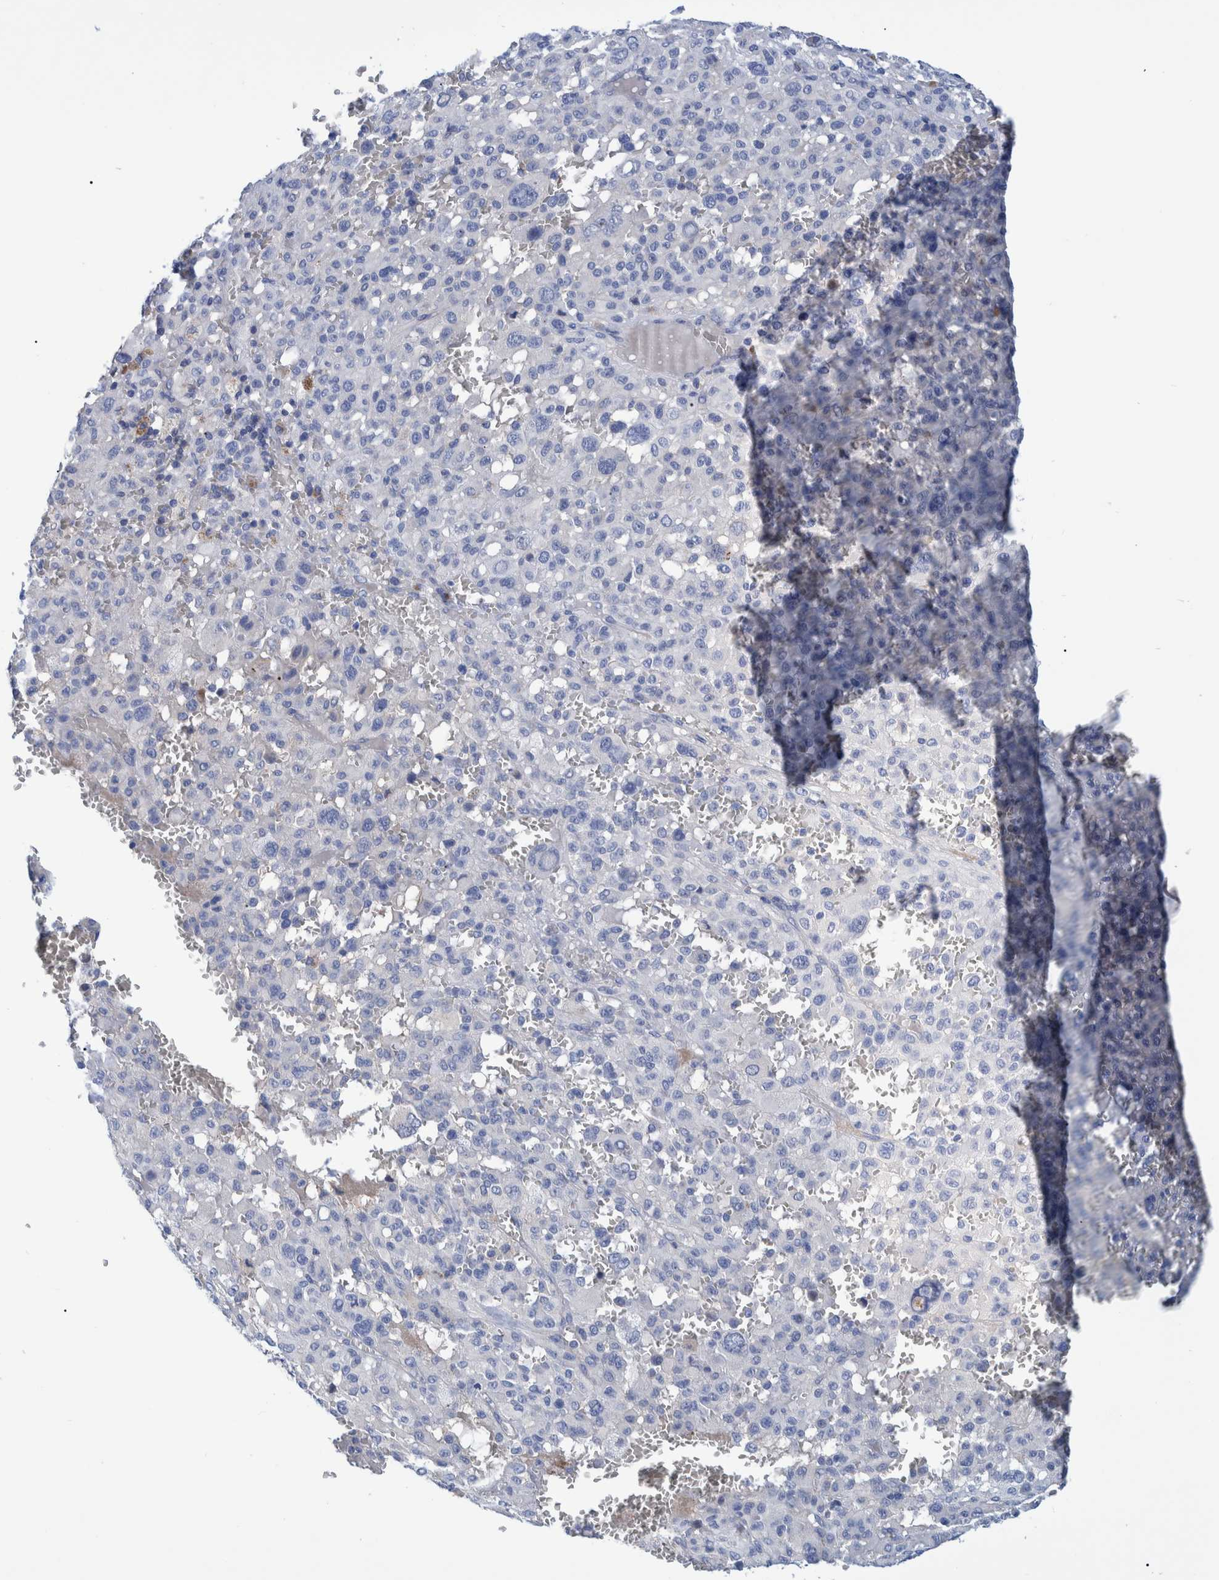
{"staining": {"intensity": "negative", "quantity": "none", "location": "none"}, "tissue": "melanoma", "cell_type": "Tumor cells", "image_type": "cancer", "snomed": [{"axis": "morphology", "description": "Malignant melanoma, Metastatic site"}, {"axis": "topography", "description": "Skin"}], "caption": "DAB (3,3'-diaminobenzidine) immunohistochemical staining of human melanoma exhibits no significant staining in tumor cells.", "gene": "MKS1", "patient": {"sex": "female", "age": 74}}